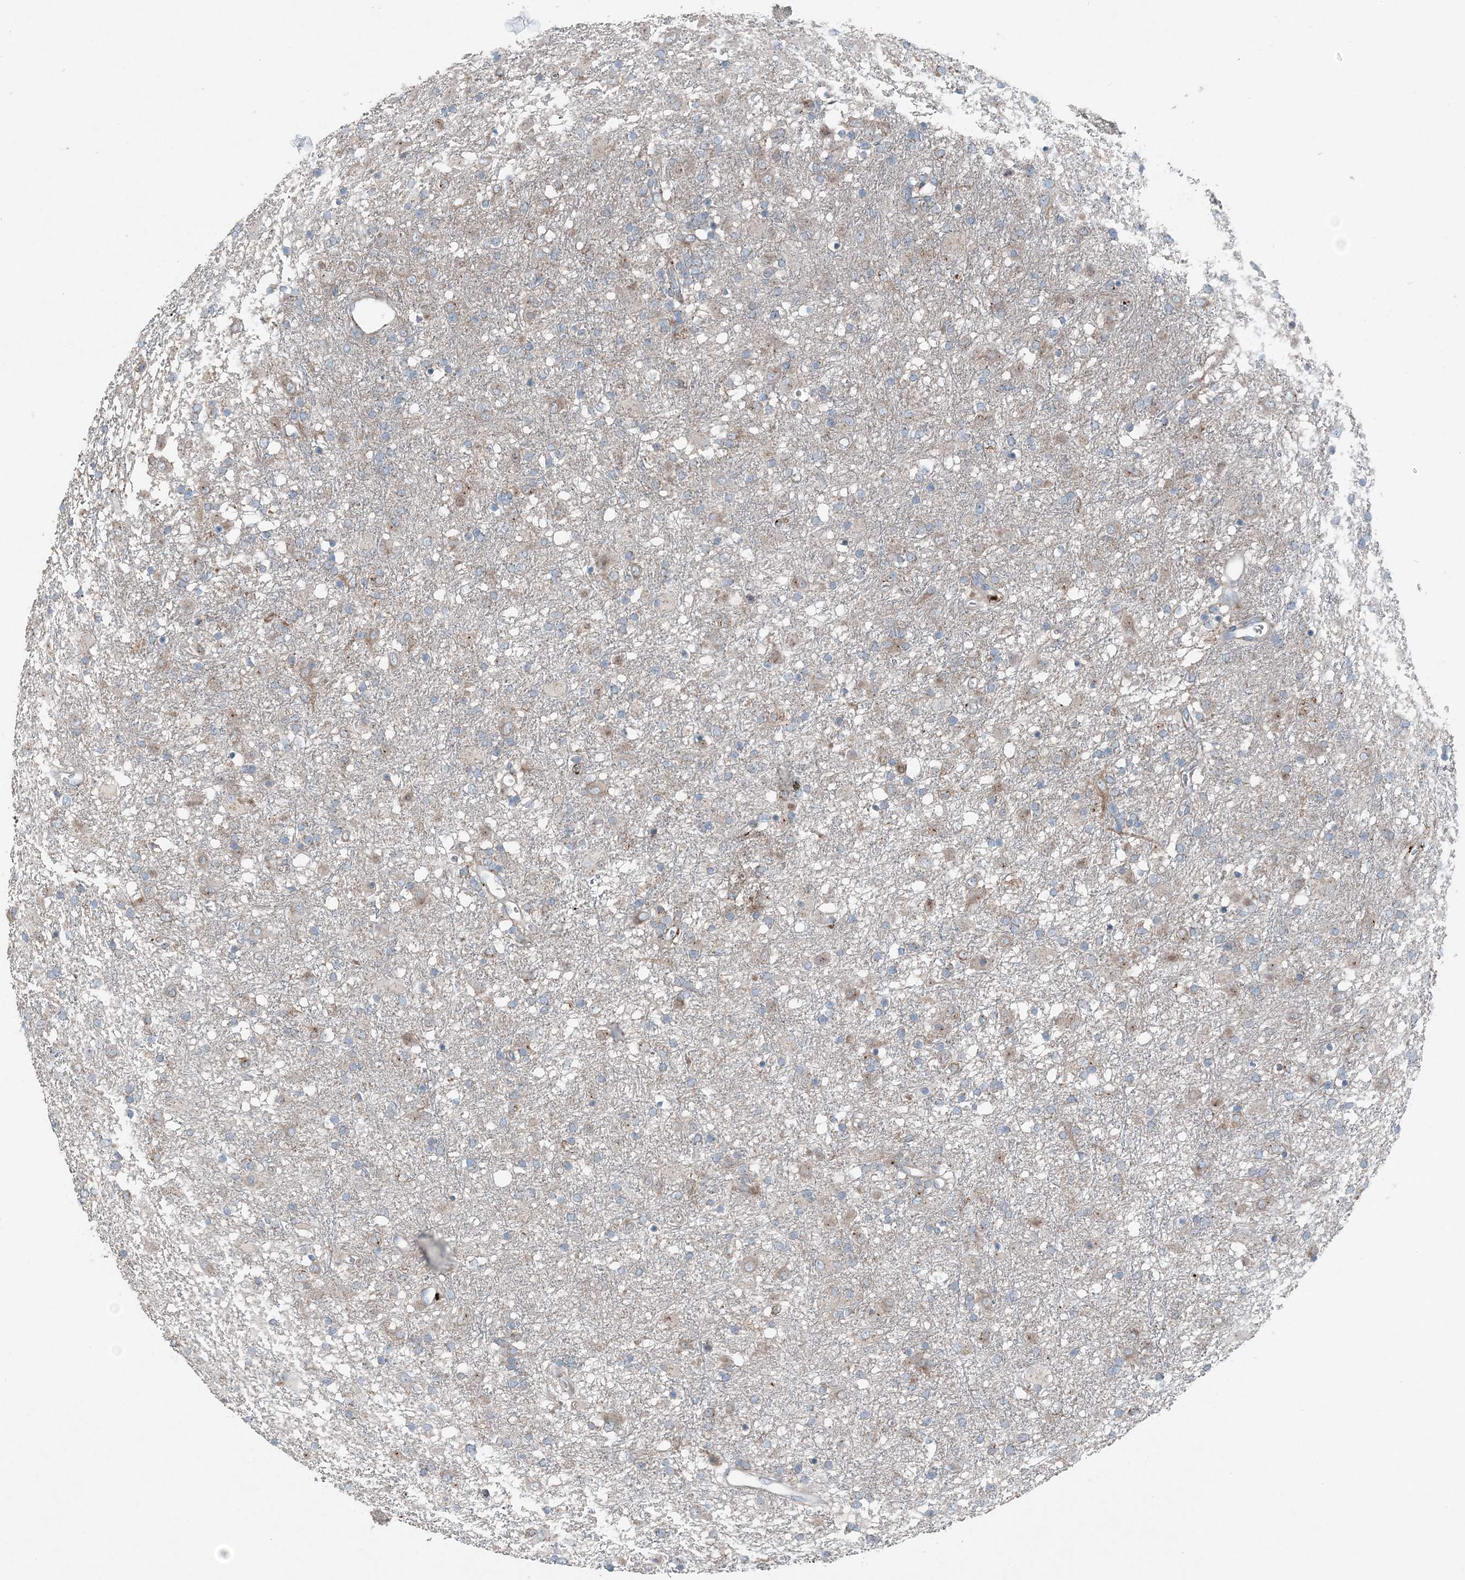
{"staining": {"intensity": "weak", "quantity": "<25%", "location": "cytoplasmic/membranous"}, "tissue": "glioma", "cell_type": "Tumor cells", "image_type": "cancer", "snomed": [{"axis": "morphology", "description": "Glioma, malignant, Low grade"}, {"axis": "topography", "description": "Brain"}], "caption": "Protein analysis of low-grade glioma (malignant) exhibits no significant expression in tumor cells.", "gene": "KY", "patient": {"sex": "male", "age": 65}}